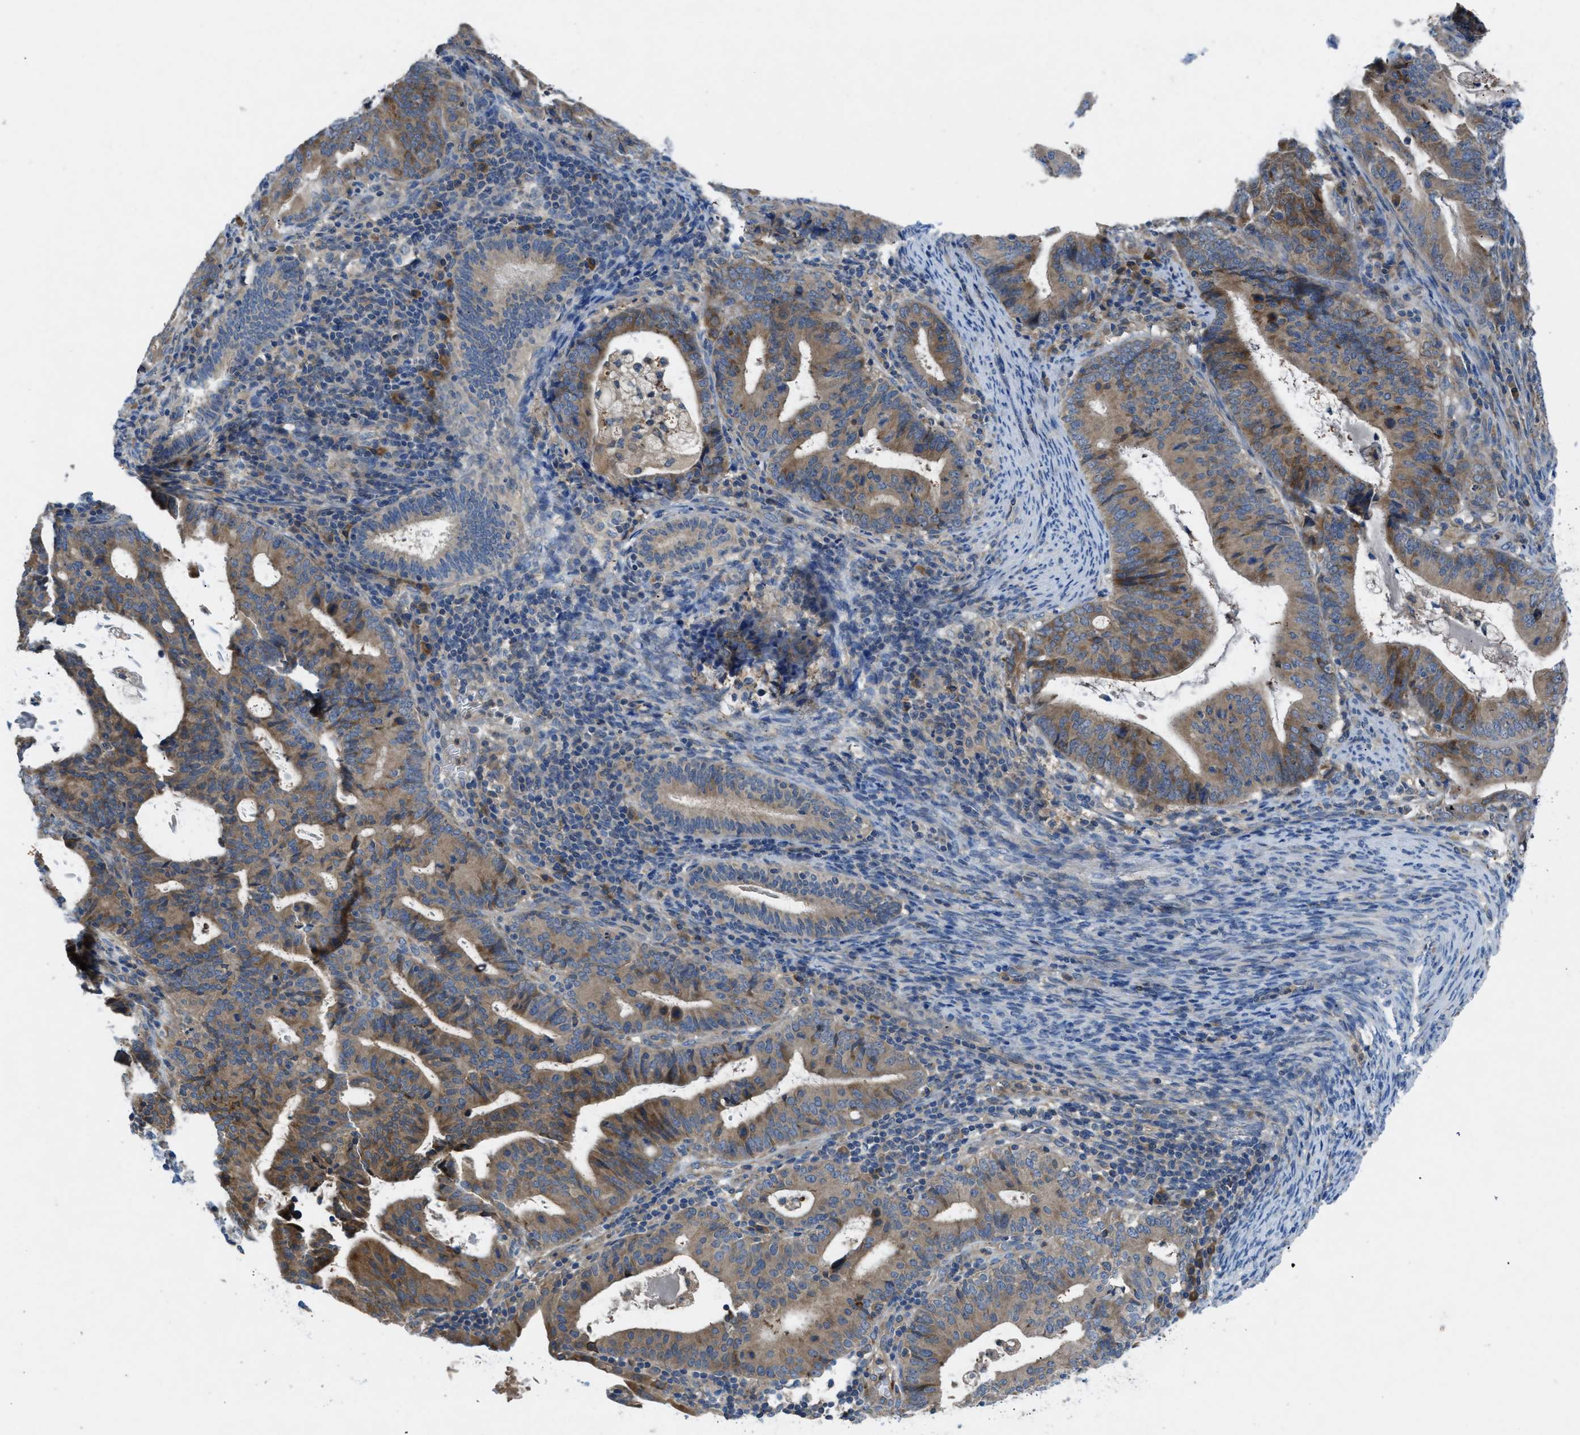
{"staining": {"intensity": "moderate", "quantity": ">75%", "location": "cytoplasmic/membranous"}, "tissue": "endometrial cancer", "cell_type": "Tumor cells", "image_type": "cancer", "snomed": [{"axis": "morphology", "description": "Adenocarcinoma, NOS"}, {"axis": "topography", "description": "Uterus"}], "caption": "An IHC image of tumor tissue is shown. Protein staining in brown shows moderate cytoplasmic/membranous positivity in endometrial cancer within tumor cells. (DAB (3,3'-diaminobenzidine) = brown stain, brightfield microscopy at high magnification).", "gene": "MAP3K20", "patient": {"sex": "female", "age": 83}}